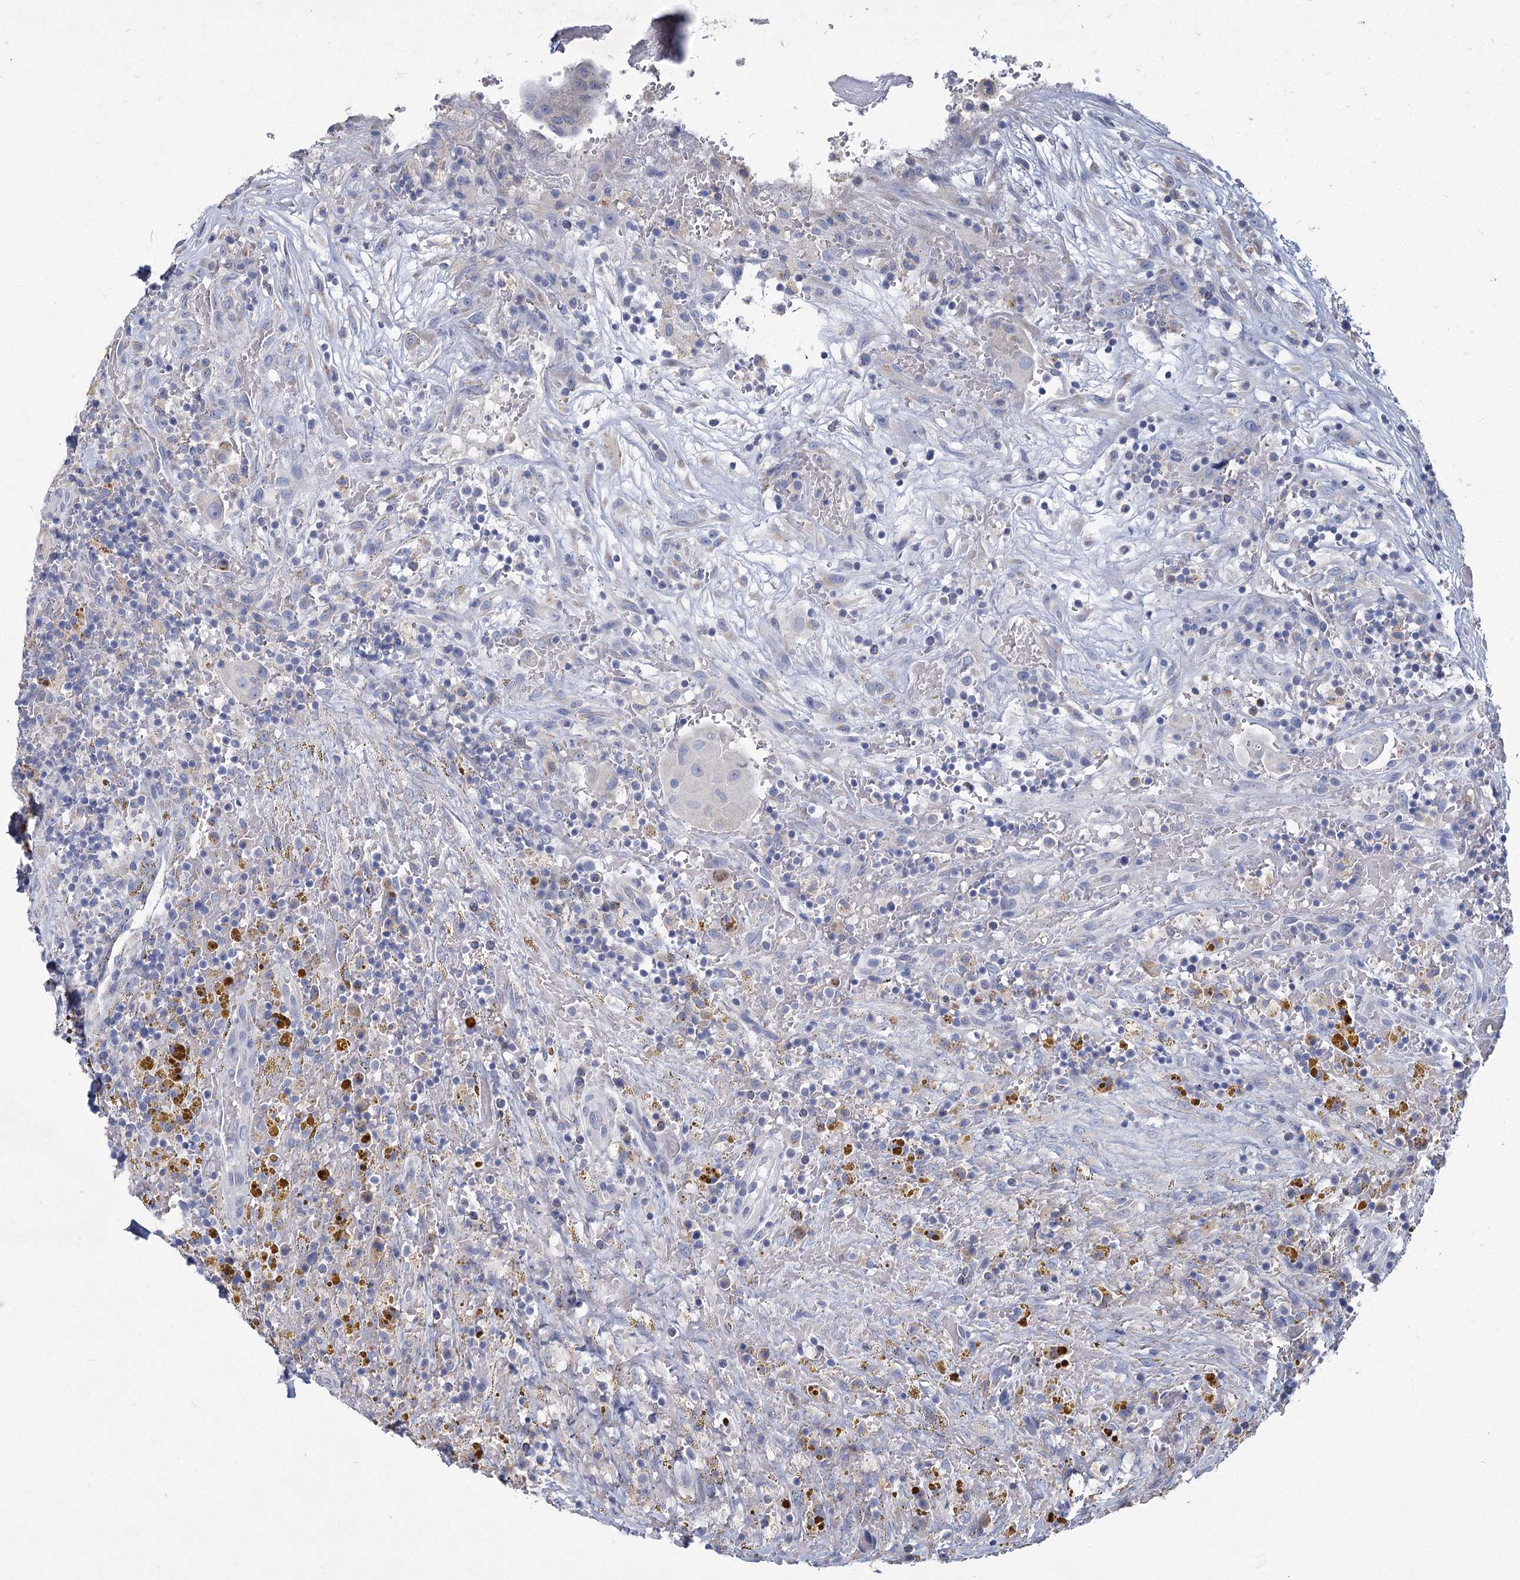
{"staining": {"intensity": "negative", "quantity": "none", "location": "none"}, "tissue": "thyroid cancer", "cell_type": "Tumor cells", "image_type": "cancer", "snomed": [{"axis": "morphology", "description": "Papillary adenocarcinoma, NOS"}, {"axis": "topography", "description": "Thyroid gland"}], "caption": "This is an immunohistochemistry image of thyroid cancer (papillary adenocarcinoma). There is no expression in tumor cells.", "gene": "HES2", "patient": {"sex": "male", "age": 77}}